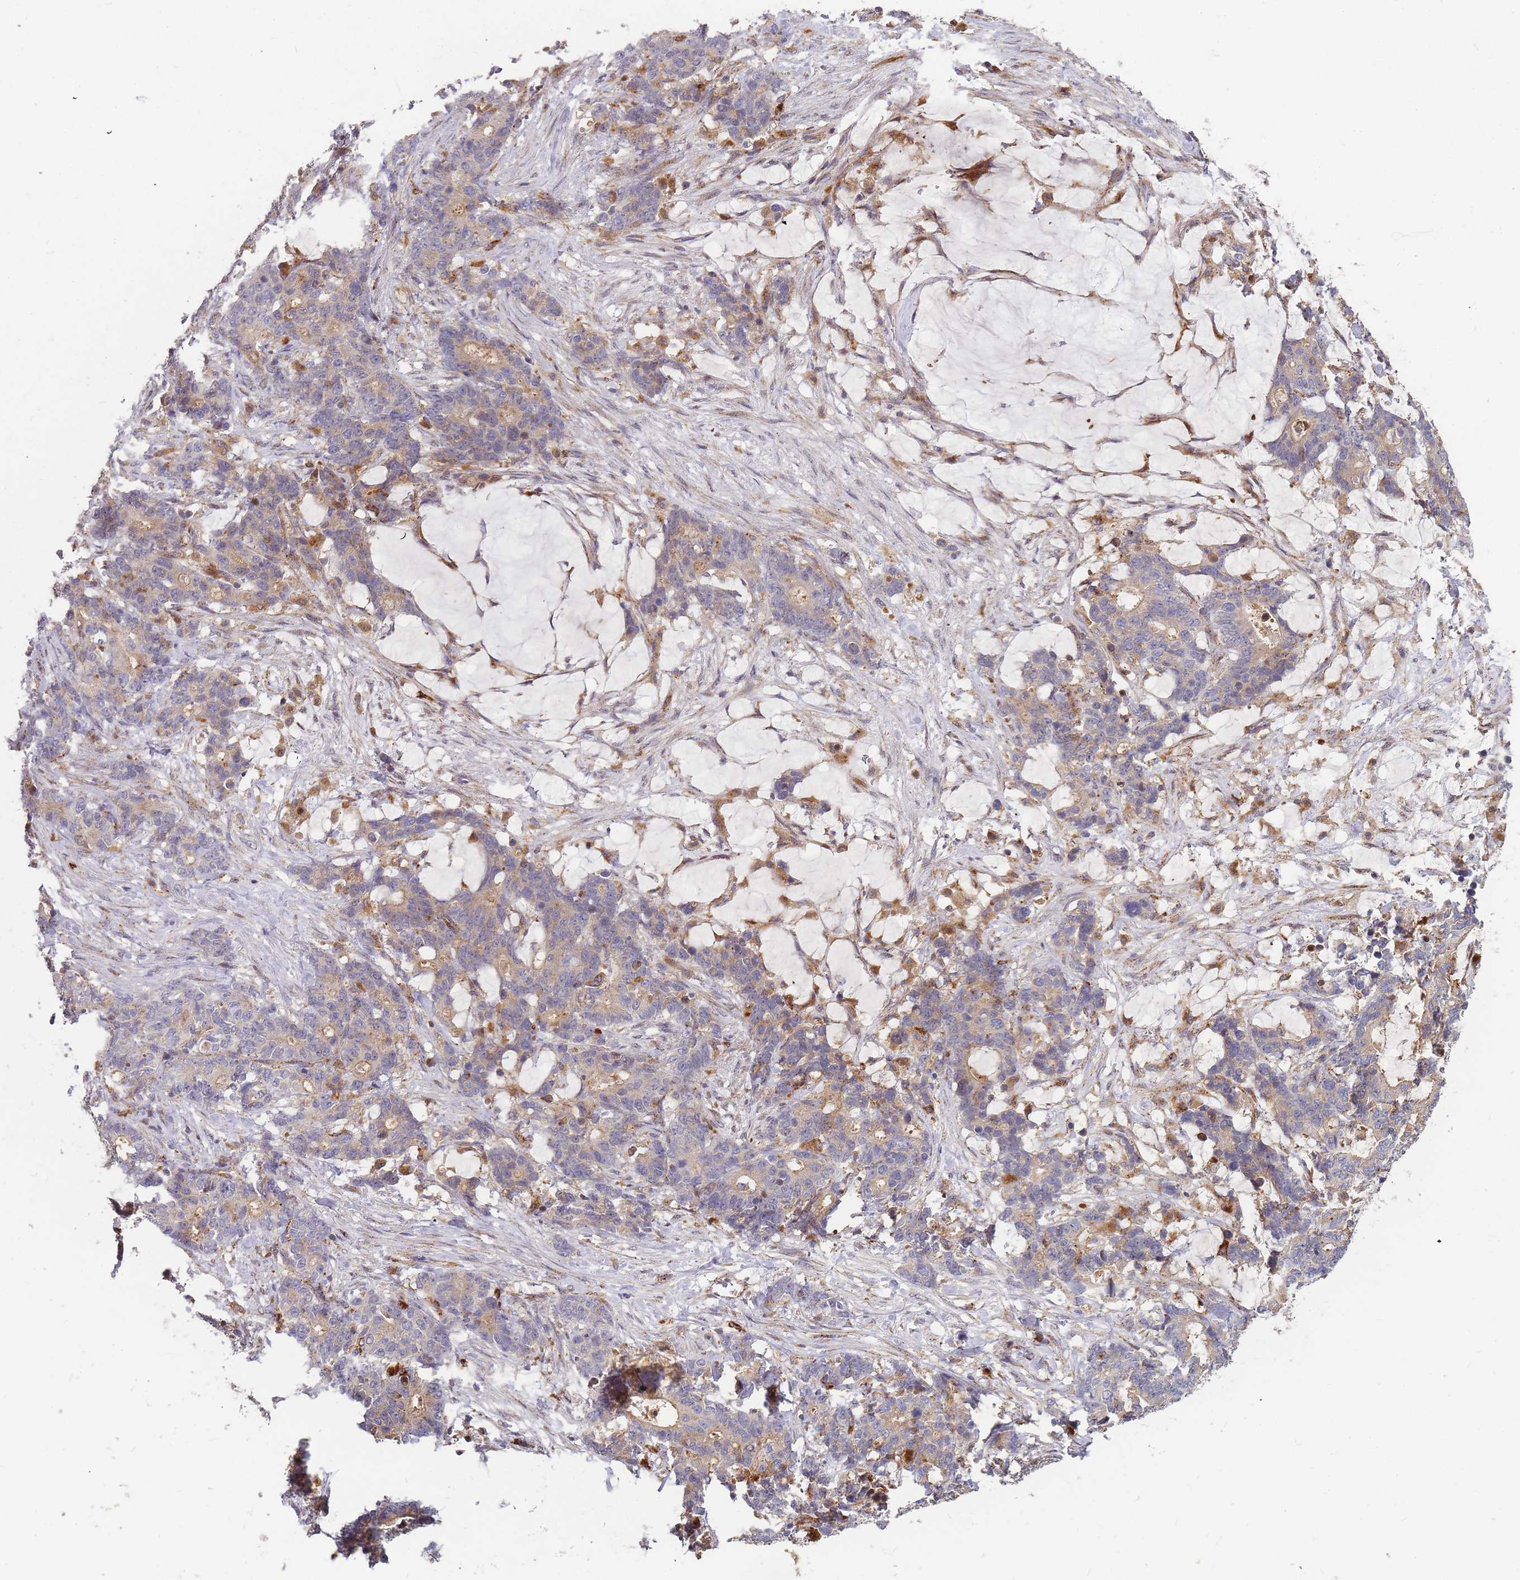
{"staining": {"intensity": "moderate", "quantity": "<25%", "location": "cytoplasmic/membranous"}, "tissue": "stomach cancer", "cell_type": "Tumor cells", "image_type": "cancer", "snomed": [{"axis": "morphology", "description": "Normal tissue, NOS"}, {"axis": "morphology", "description": "Adenocarcinoma, NOS"}, {"axis": "topography", "description": "Stomach"}], "caption": "Human stomach cancer (adenocarcinoma) stained with a brown dye shows moderate cytoplasmic/membranous positive staining in about <25% of tumor cells.", "gene": "ATG5", "patient": {"sex": "female", "age": 64}}